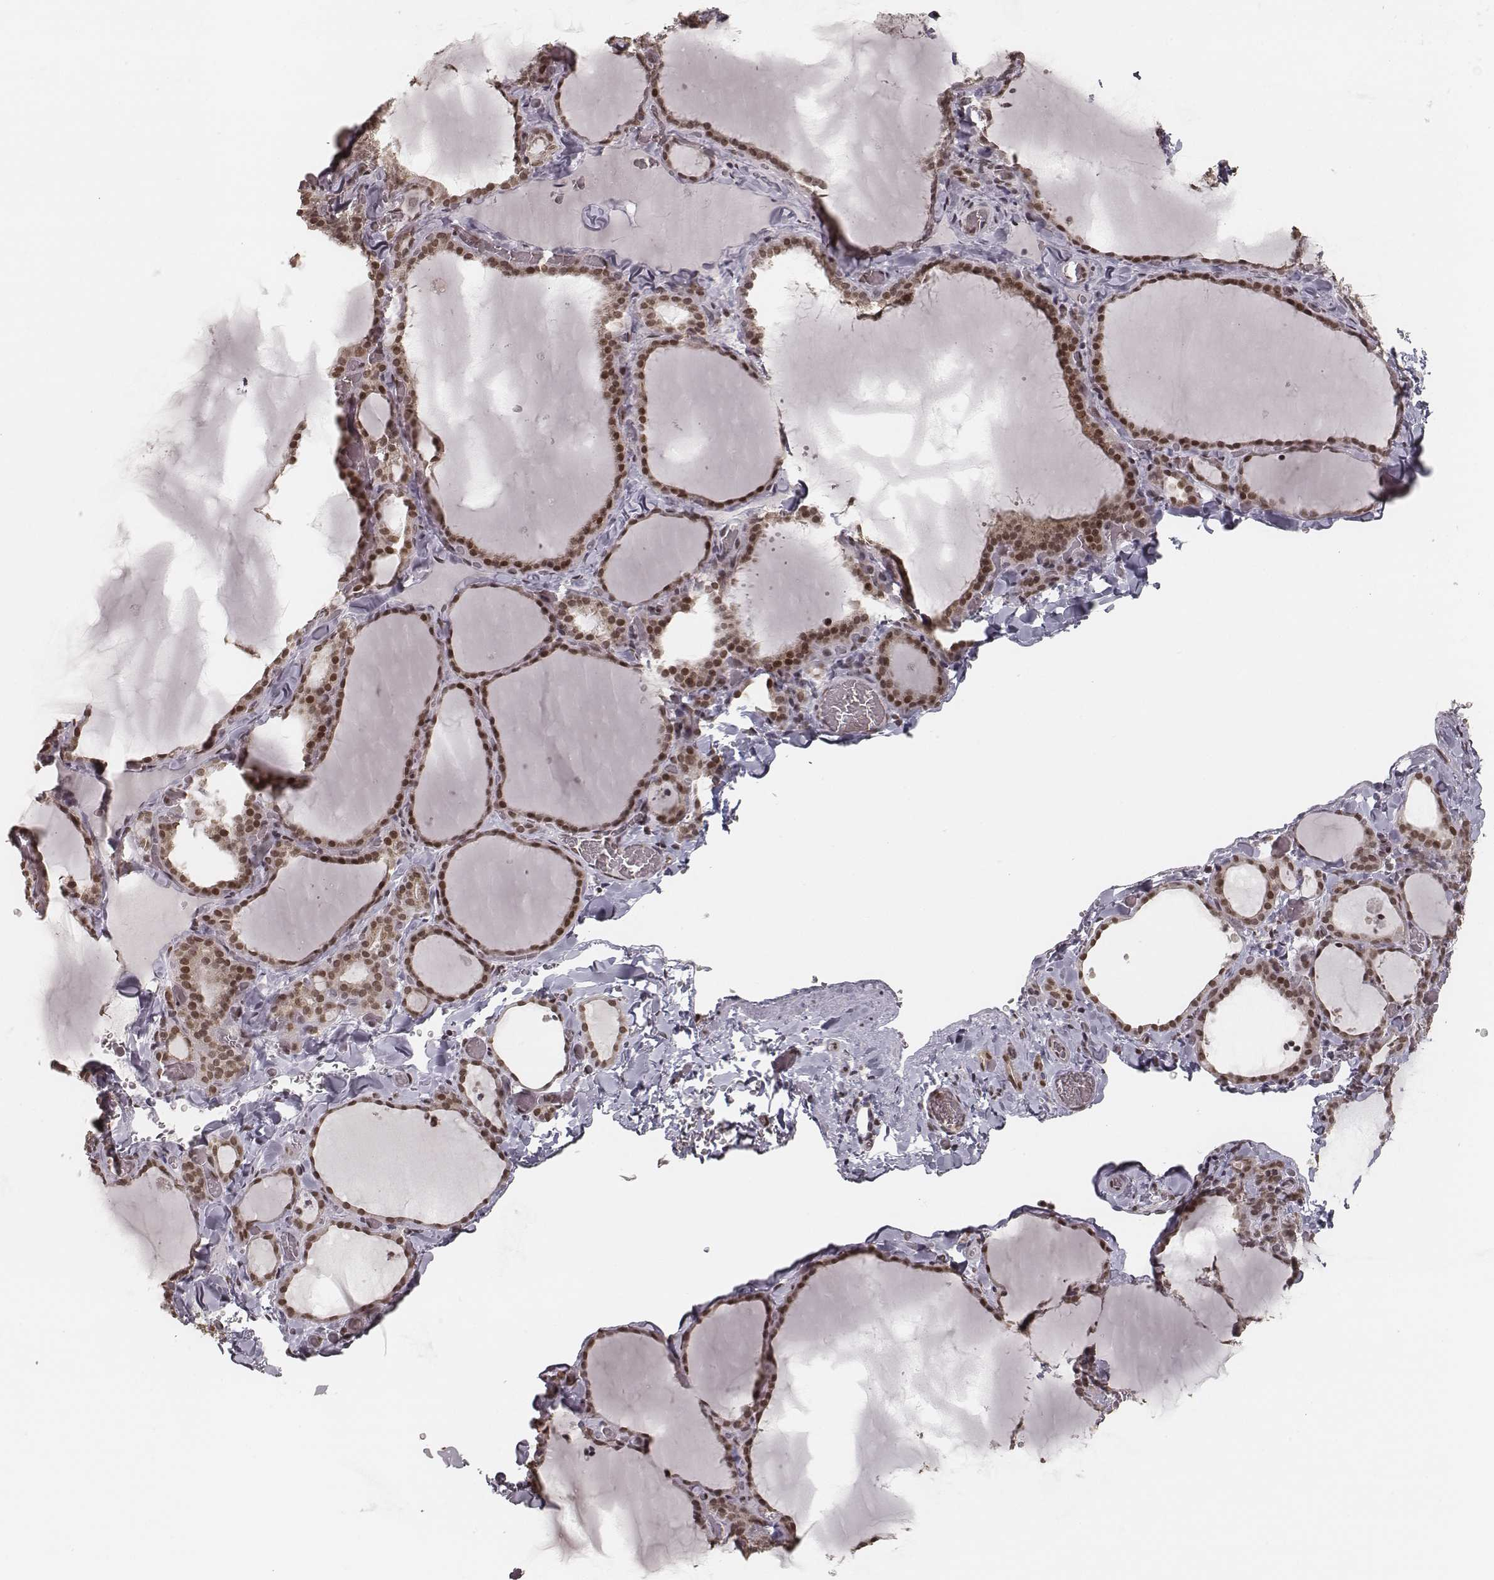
{"staining": {"intensity": "moderate", "quantity": ">75%", "location": "nuclear"}, "tissue": "thyroid gland", "cell_type": "Glandular cells", "image_type": "normal", "snomed": [{"axis": "morphology", "description": "Normal tissue, NOS"}, {"axis": "topography", "description": "Thyroid gland"}], "caption": "Protein expression by IHC shows moderate nuclear expression in about >75% of glandular cells in unremarkable thyroid gland.", "gene": "HMGA2", "patient": {"sex": "female", "age": 22}}